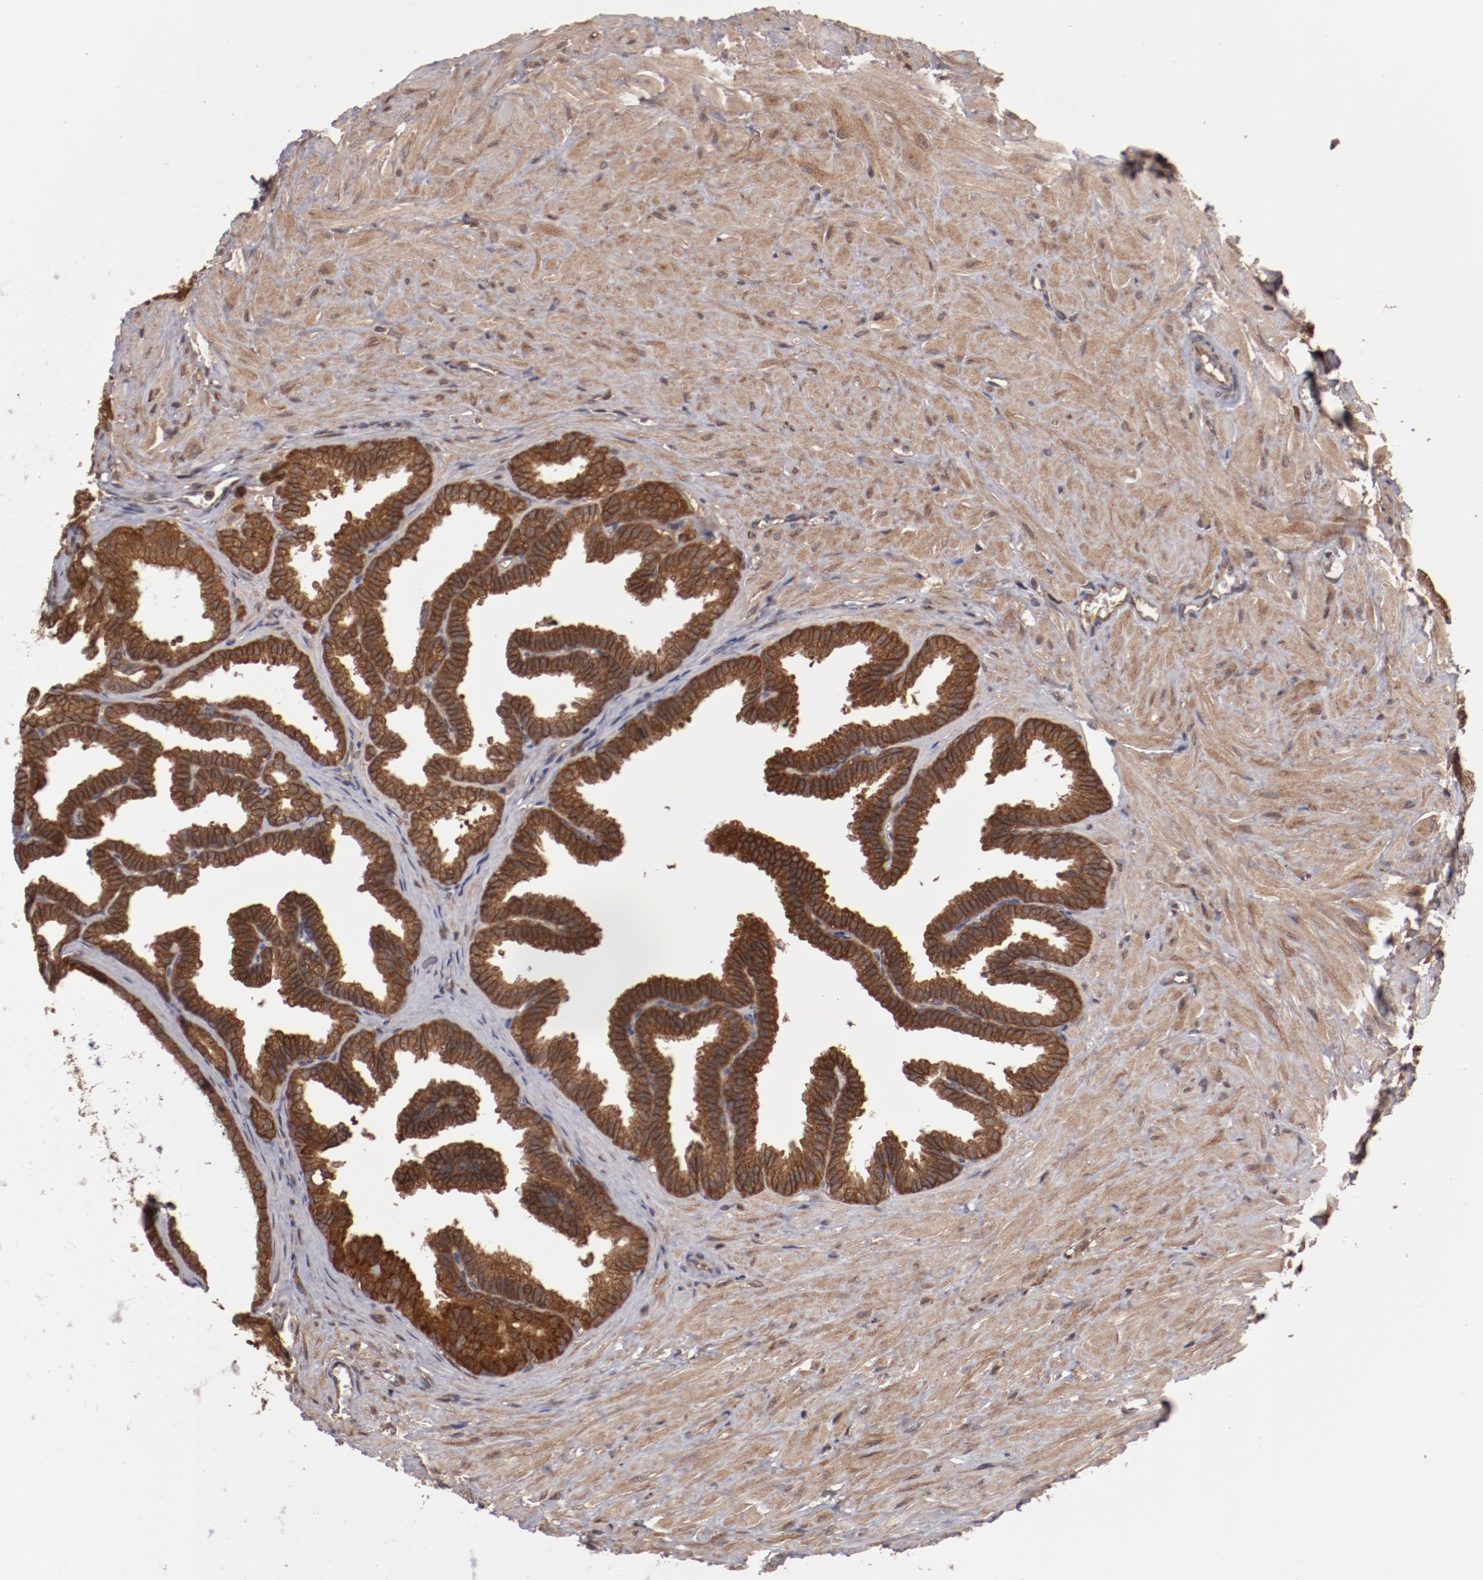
{"staining": {"intensity": "moderate", "quantity": ">75%", "location": "cytoplasmic/membranous"}, "tissue": "seminal vesicle", "cell_type": "Glandular cells", "image_type": "normal", "snomed": [{"axis": "morphology", "description": "Normal tissue, NOS"}, {"axis": "topography", "description": "Seminal veicle"}], "caption": "Glandular cells display moderate cytoplasmic/membranous staining in approximately >75% of cells in benign seminal vesicle. The protein is stained brown, and the nuclei are stained in blue (DAB IHC with brightfield microscopy, high magnification).", "gene": "RPS6KA6", "patient": {"sex": "male", "age": 26}}